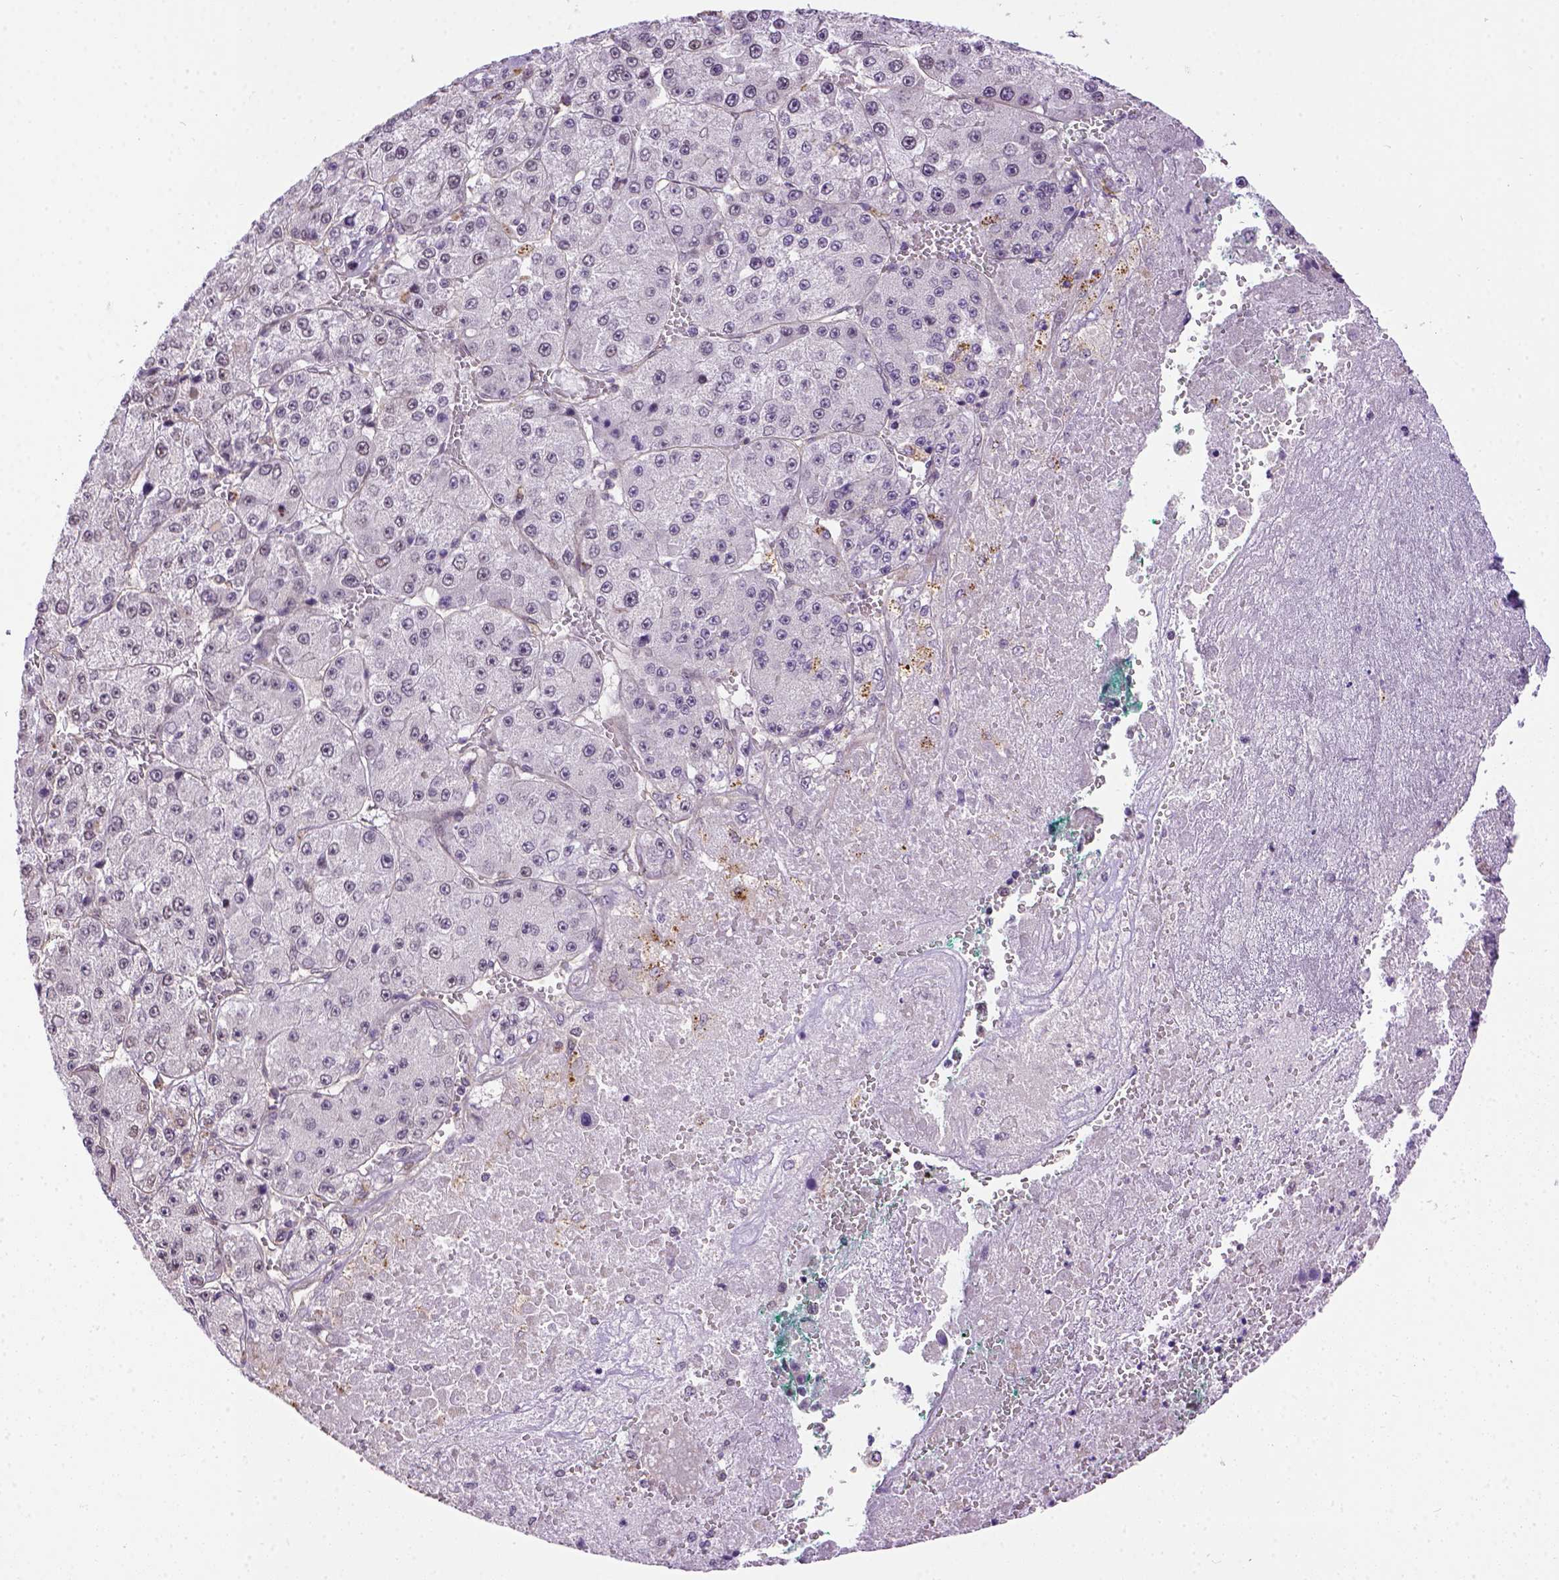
{"staining": {"intensity": "negative", "quantity": "none", "location": "none"}, "tissue": "liver cancer", "cell_type": "Tumor cells", "image_type": "cancer", "snomed": [{"axis": "morphology", "description": "Carcinoma, Hepatocellular, NOS"}, {"axis": "topography", "description": "Liver"}], "caption": "High magnification brightfield microscopy of liver hepatocellular carcinoma stained with DAB (3,3'-diaminobenzidine) (brown) and counterstained with hematoxylin (blue): tumor cells show no significant expression. (DAB immunohistochemistry, high magnification).", "gene": "KAZN", "patient": {"sex": "female", "age": 73}}